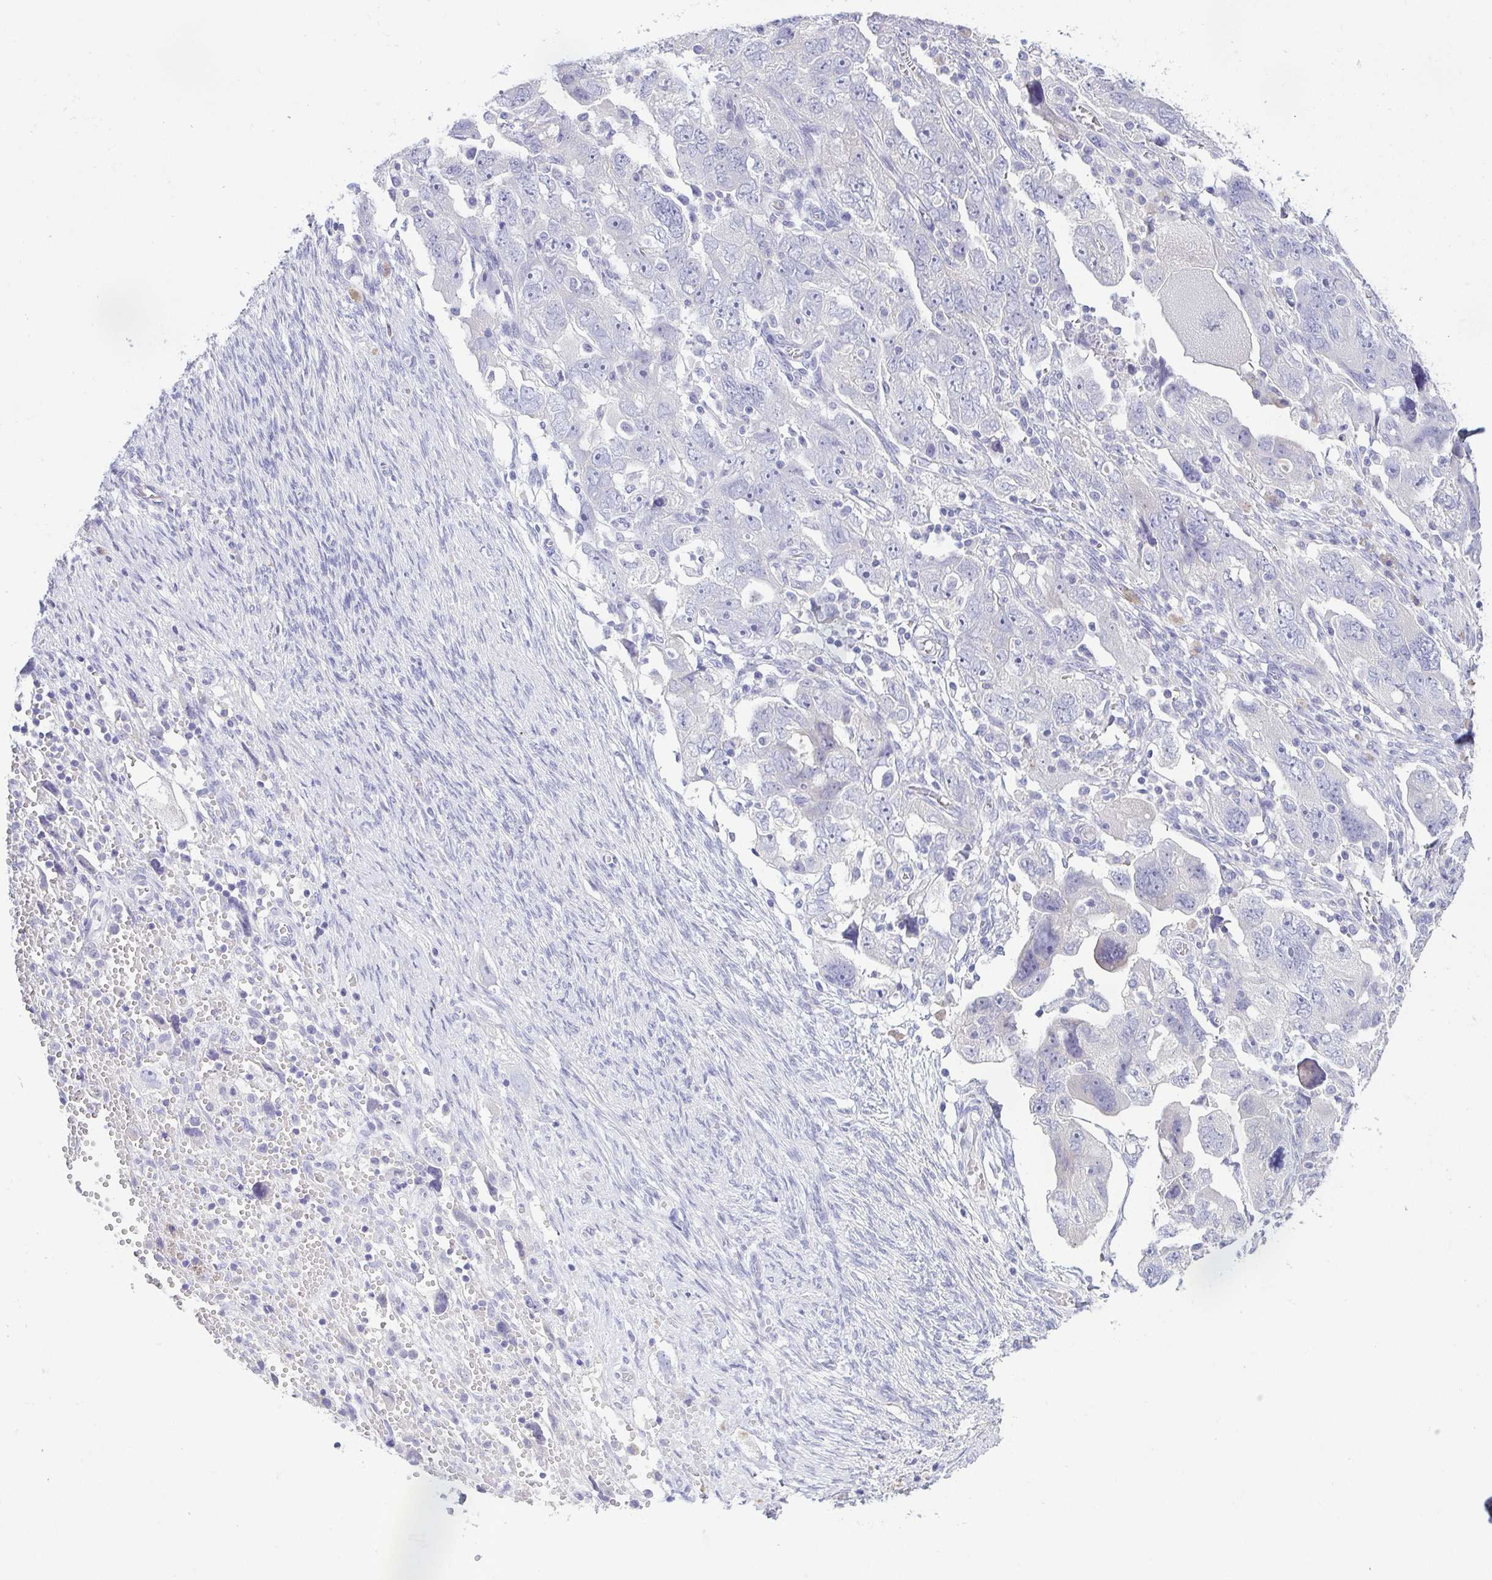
{"staining": {"intensity": "negative", "quantity": "none", "location": "none"}, "tissue": "ovarian cancer", "cell_type": "Tumor cells", "image_type": "cancer", "snomed": [{"axis": "morphology", "description": "Carcinoma, NOS"}, {"axis": "morphology", "description": "Cystadenocarcinoma, serous, NOS"}, {"axis": "topography", "description": "Ovary"}], "caption": "The image displays no significant staining in tumor cells of ovarian cancer.", "gene": "HAPLN2", "patient": {"sex": "female", "age": 69}}